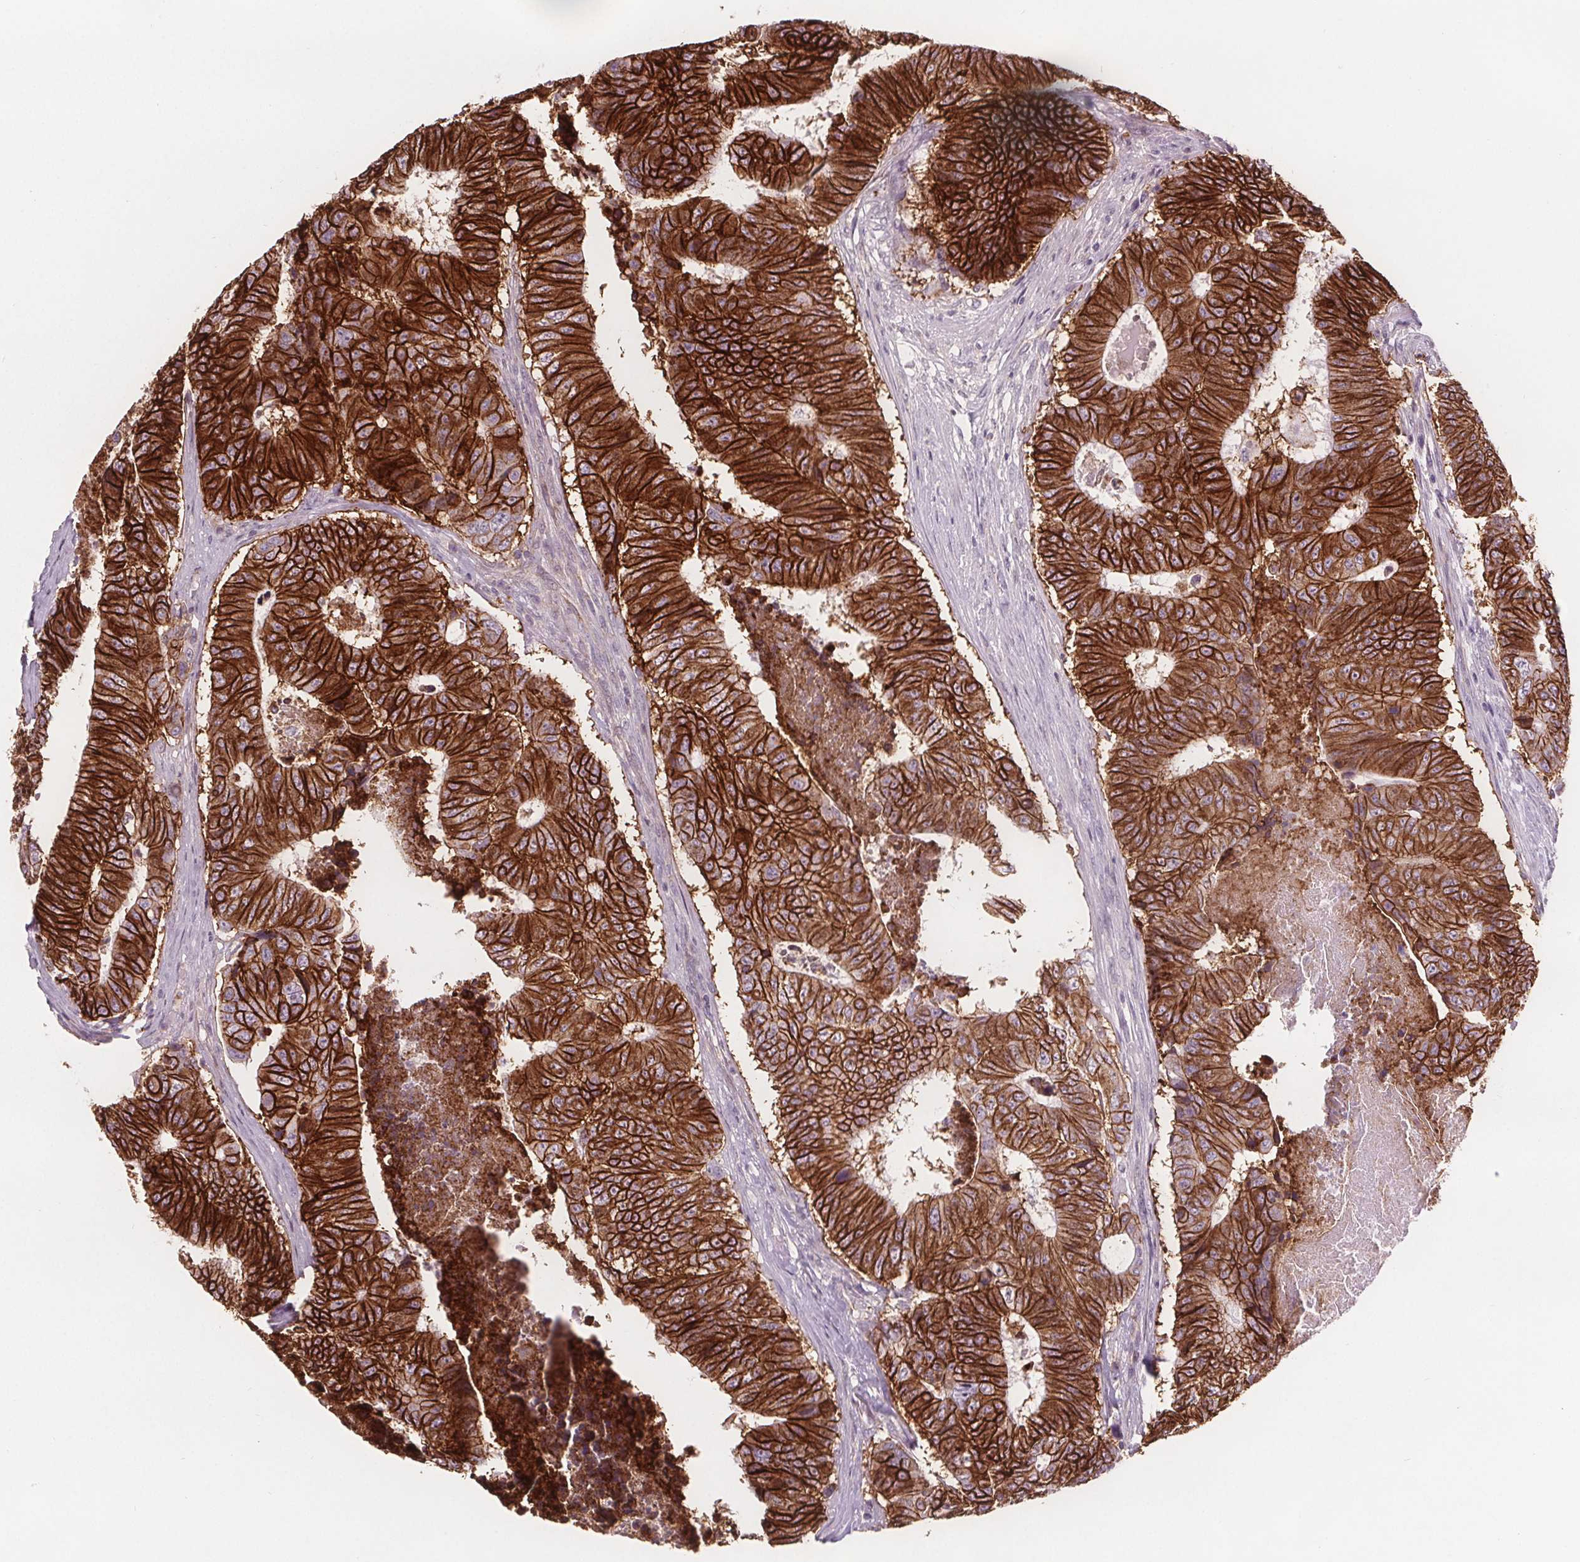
{"staining": {"intensity": "strong", "quantity": ">75%", "location": "cytoplasmic/membranous"}, "tissue": "colorectal cancer", "cell_type": "Tumor cells", "image_type": "cancer", "snomed": [{"axis": "morphology", "description": "Adenocarcinoma, NOS"}, {"axis": "topography", "description": "Colon"}], "caption": "High-magnification brightfield microscopy of colorectal adenocarcinoma stained with DAB (3,3'-diaminobenzidine) (brown) and counterstained with hematoxylin (blue). tumor cells exhibit strong cytoplasmic/membranous expression is seen in approximately>75% of cells. (DAB IHC, brown staining for protein, blue staining for nuclei).", "gene": "ATP1A1", "patient": {"sex": "female", "age": 48}}